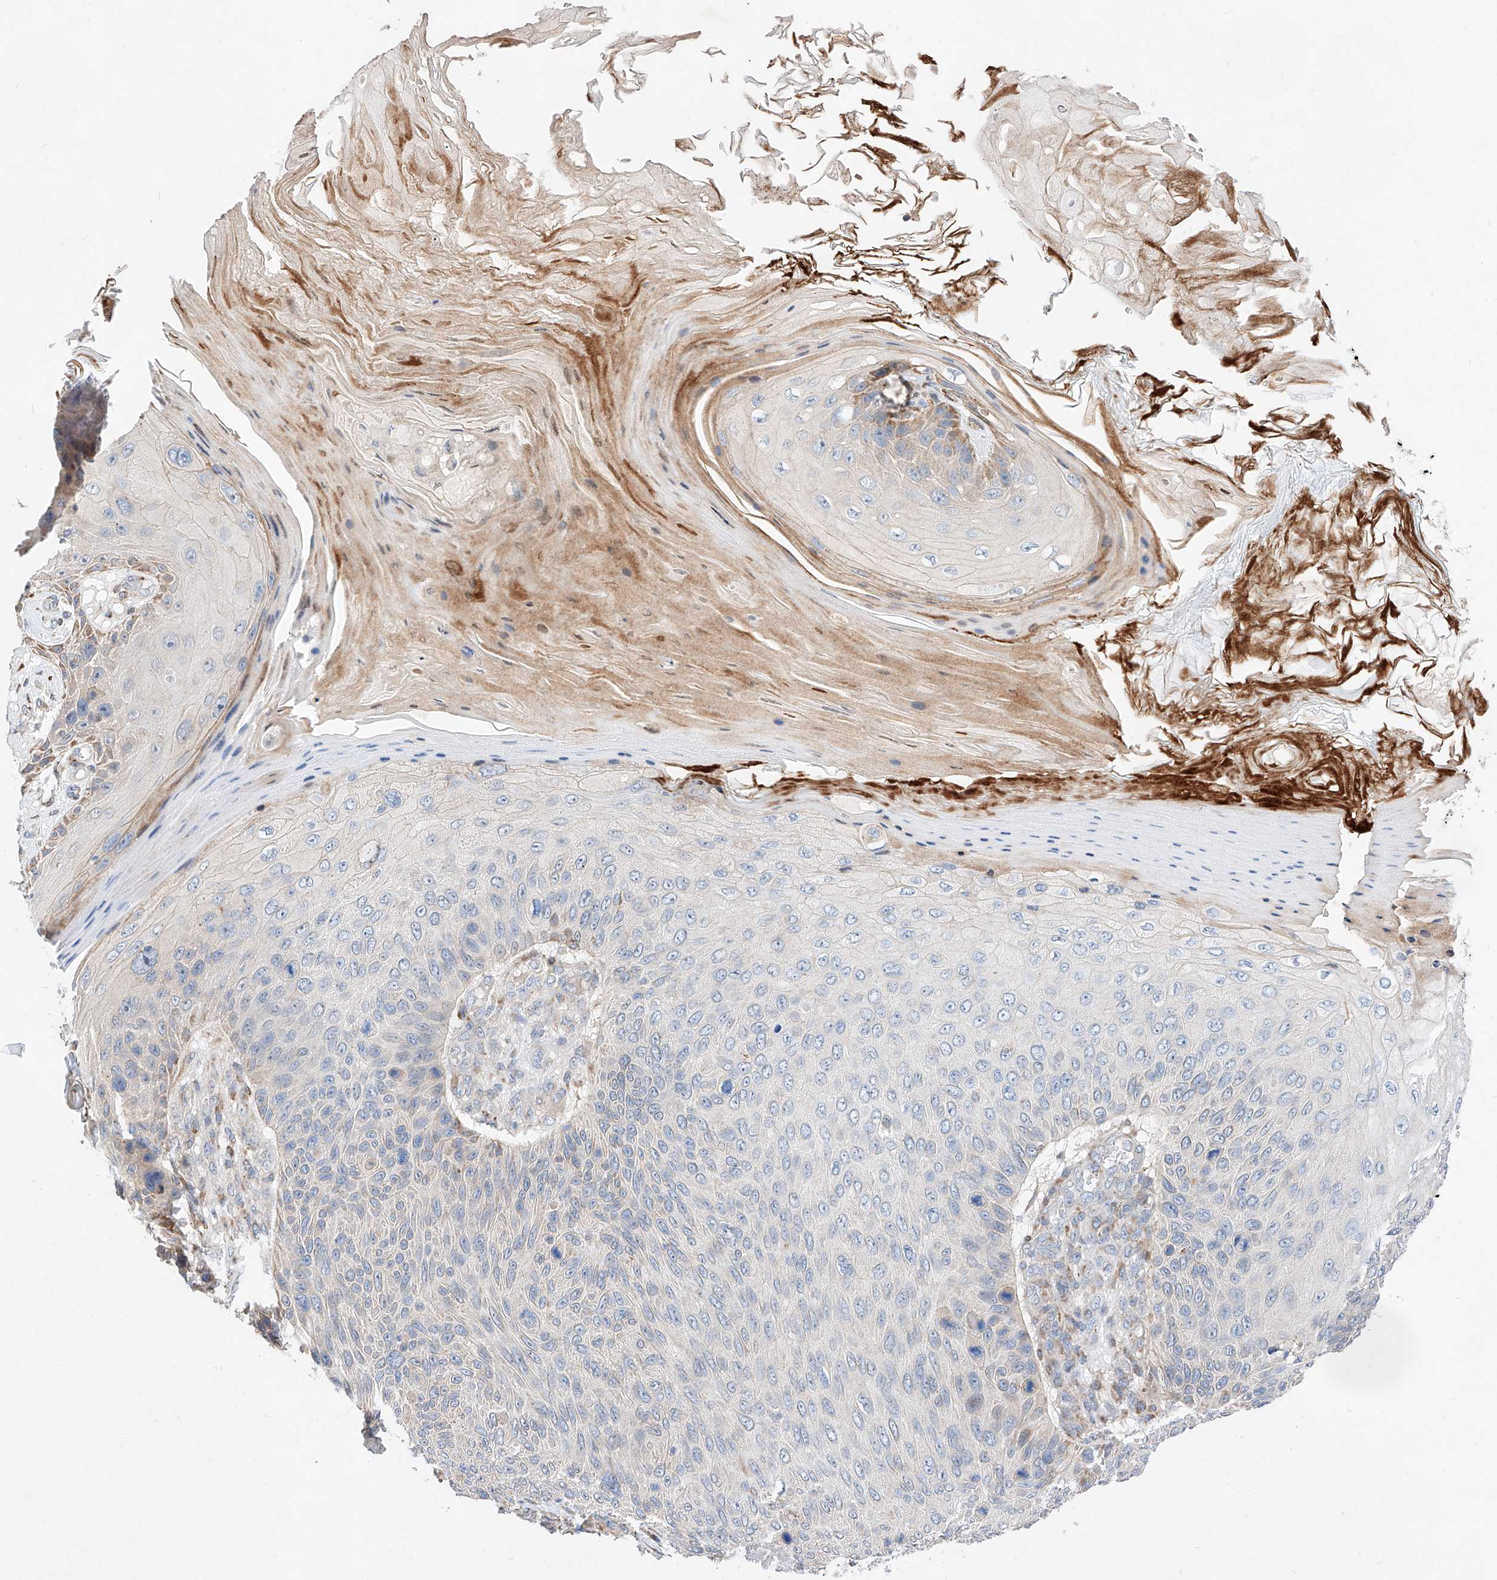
{"staining": {"intensity": "negative", "quantity": "none", "location": "none"}, "tissue": "skin cancer", "cell_type": "Tumor cells", "image_type": "cancer", "snomed": [{"axis": "morphology", "description": "Squamous cell carcinoma, NOS"}, {"axis": "topography", "description": "Skin"}], "caption": "A histopathology image of human skin cancer (squamous cell carcinoma) is negative for staining in tumor cells.", "gene": "ATP9B", "patient": {"sex": "female", "age": 88}}